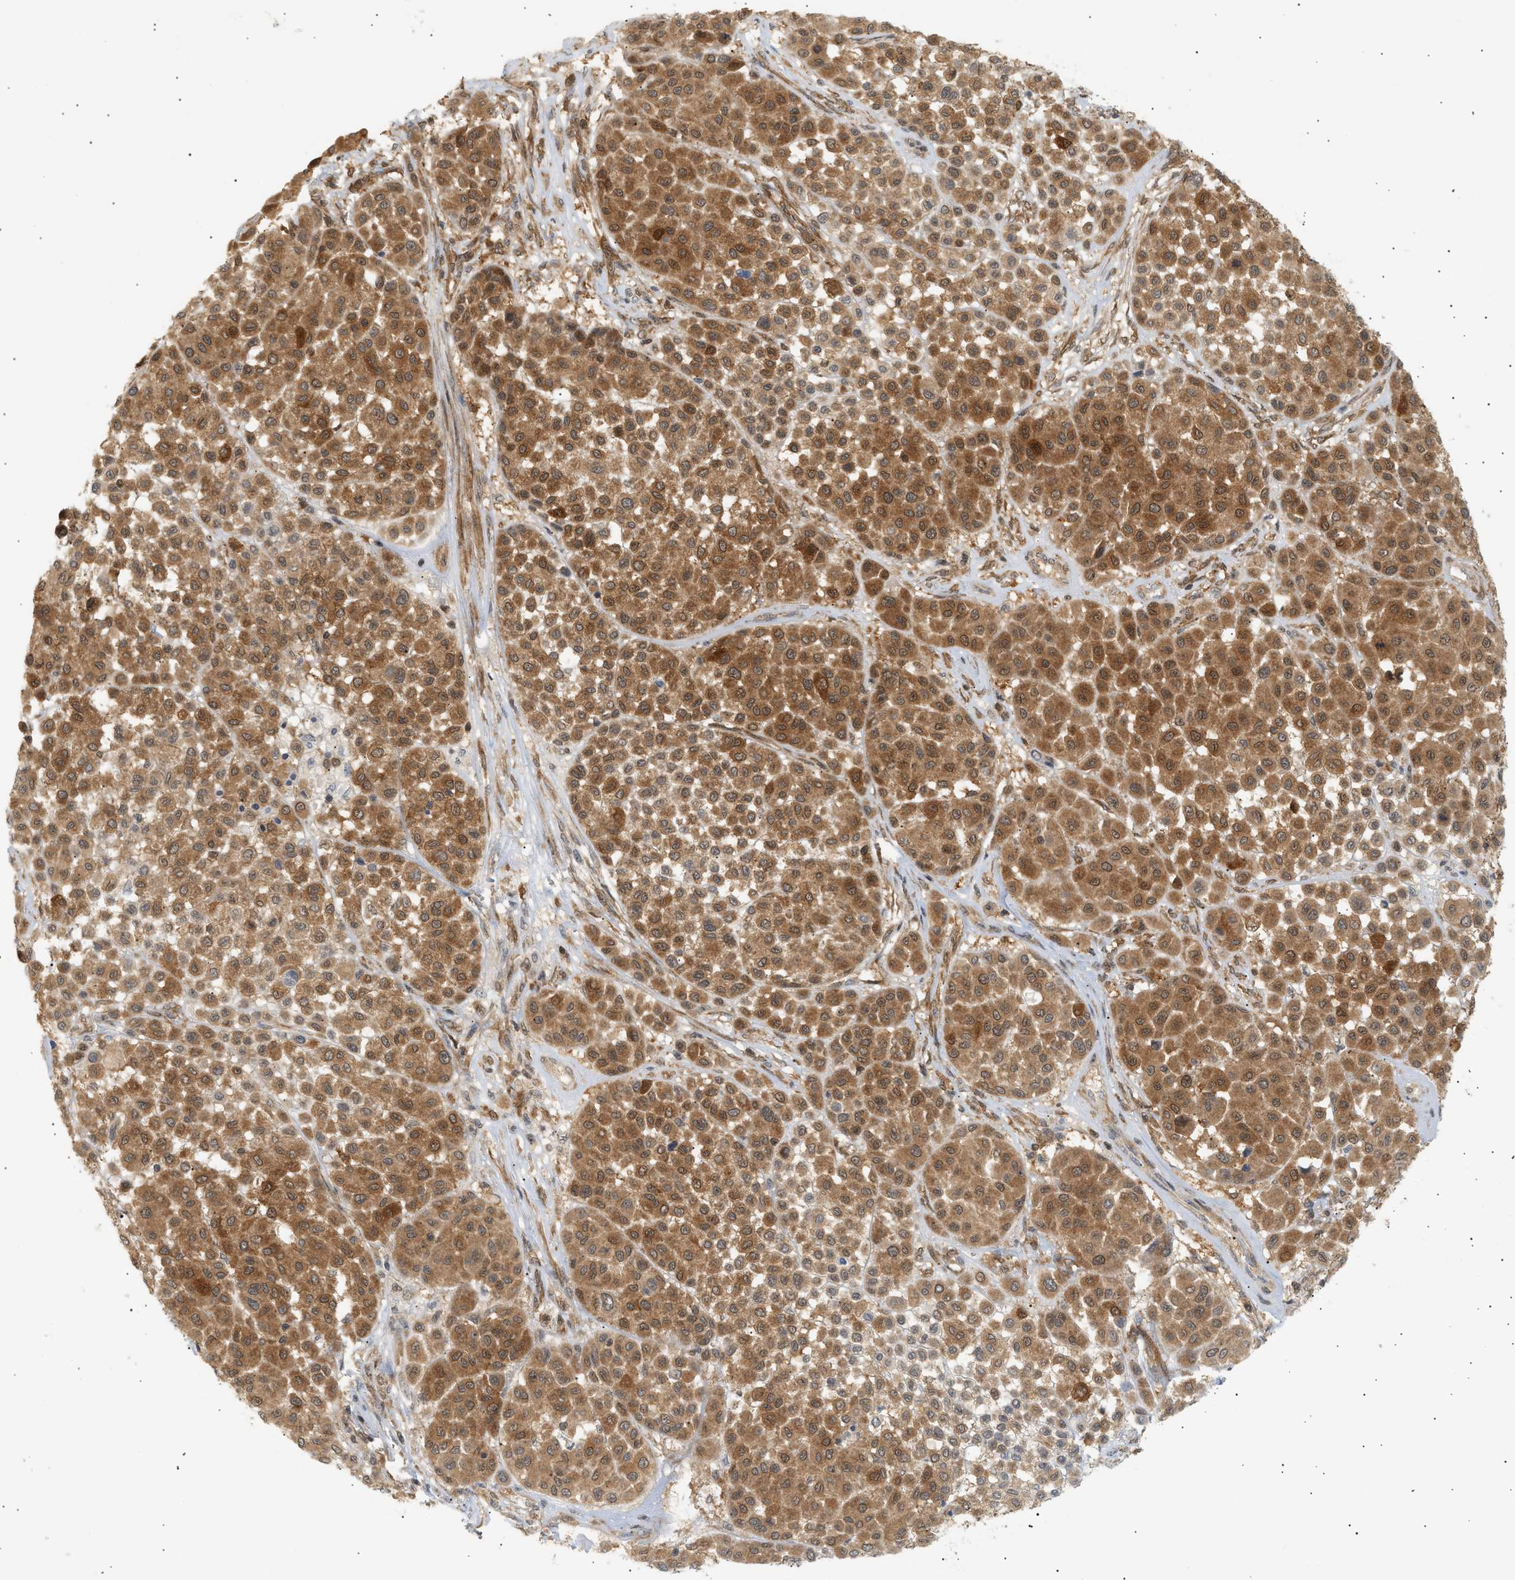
{"staining": {"intensity": "moderate", "quantity": ">75%", "location": "cytoplasmic/membranous"}, "tissue": "melanoma", "cell_type": "Tumor cells", "image_type": "cancer", "snomed": [{"axis": "morphology", "description": "Malignant melanoma, Metastatic site"}, {"axis": "topography", "description": "Soft tissue"}], "caption": "Protein staining by immunohistochemistry shows moderate cytoplasmic/membranous staining in about >75% of tumor cells in malignant melanoma (metastatic site).", "gene": "SHC1", "patient": {"sex": "male", "age": 41}}